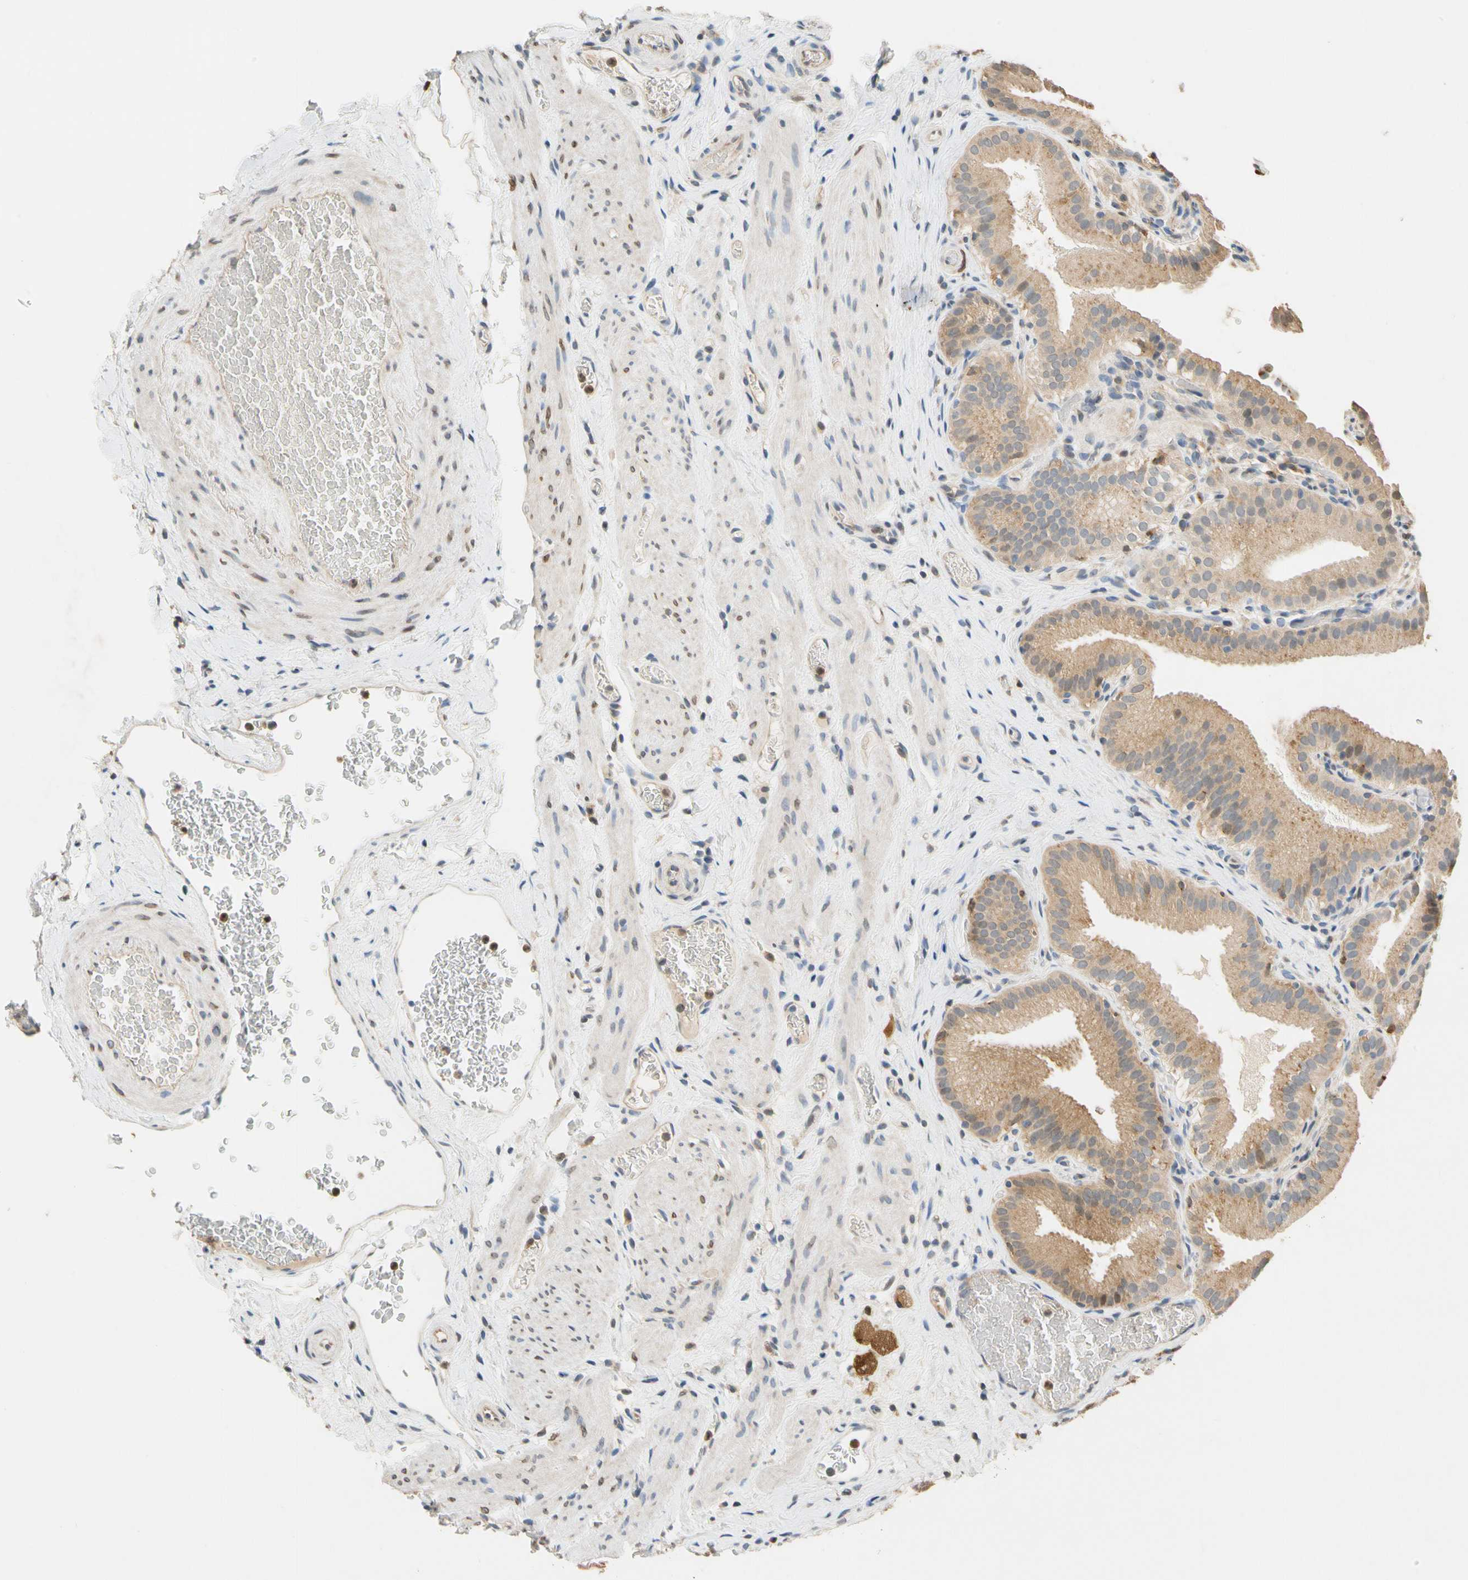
{"staining": {"intensity": "moderate", "quantity": ">75%", "location": "cytoplasmic/membranous"}, "tissue": "gallbladder", "cell_type": "Glandular cells", "image_type": "normal", "snomed": [{"axis": "morphology", "description": "Normal tissue, NOS"}, {"axis": "topography", "description": "Gallbladder"}], "caption": "The micrograph displays staining of unremarkable gallbladder, revealing moderate cytoplasmic/membranous protein expression (brown color) within glandular cells. Nuclei are stained in blue.", "gene": "GPSM2", "patient": {"sex": "male", "age": 54}}